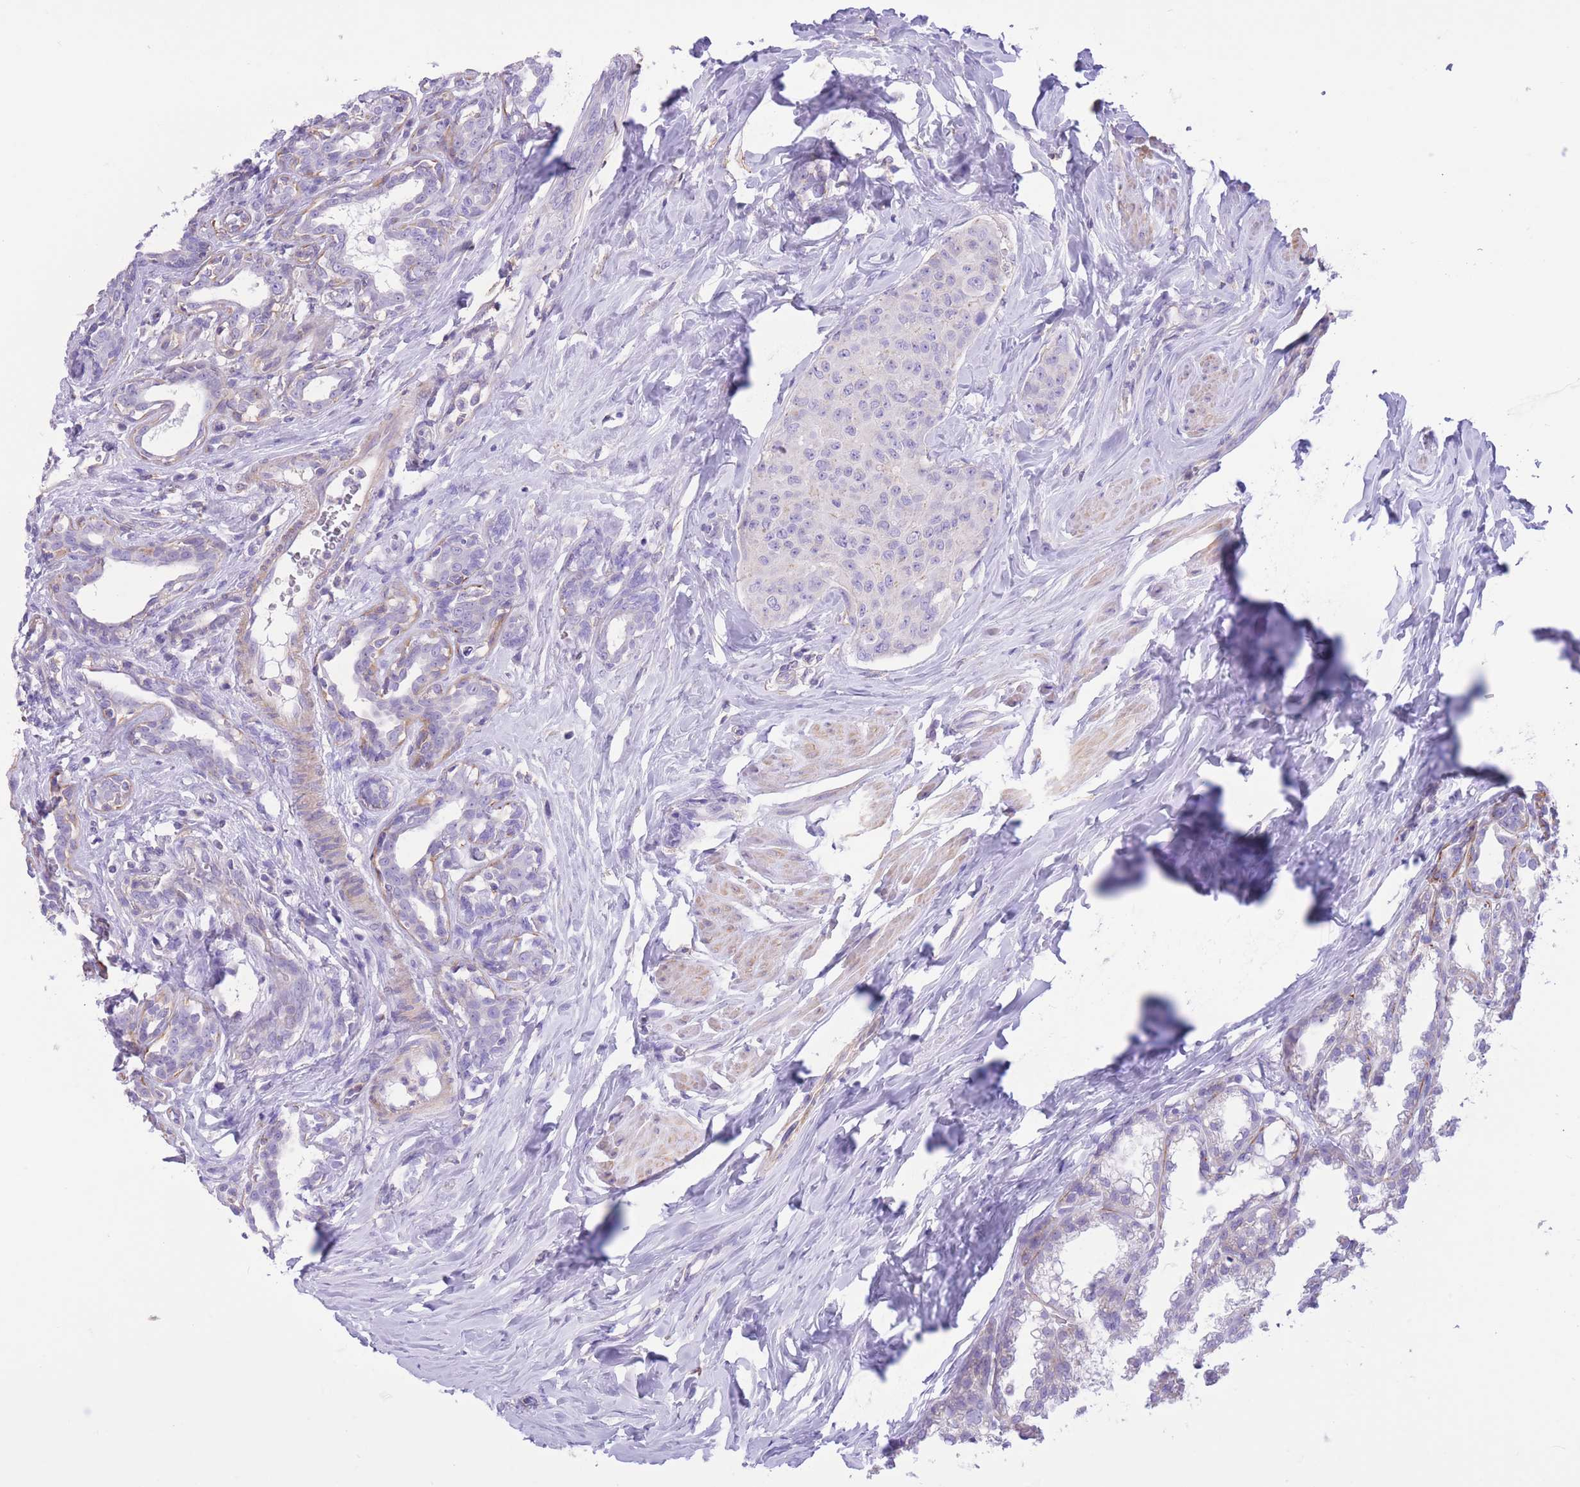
{"staining": {"intensity": "negative", "quantity": "none", "location": "none"}, "tissue": "breast cancer", "cell_type": "Tumor cells", "image_type": "cancer", "snomed": [{"axis": "morphology", "description": "Duct carcinoma"}, {"axis": "topography", "description": "Breast"}], "caption": "An immunohistochemistry micrograph of breast cancer (invasive ductal carcinoma) is shown. There is no staining in tumor cells of breast cancer (invasive ductal carcinoma). (DAB IHC with hematoxylin counter stain).", "gene": "PDHA1", "patient": {"sex": "female", "age": 40}}